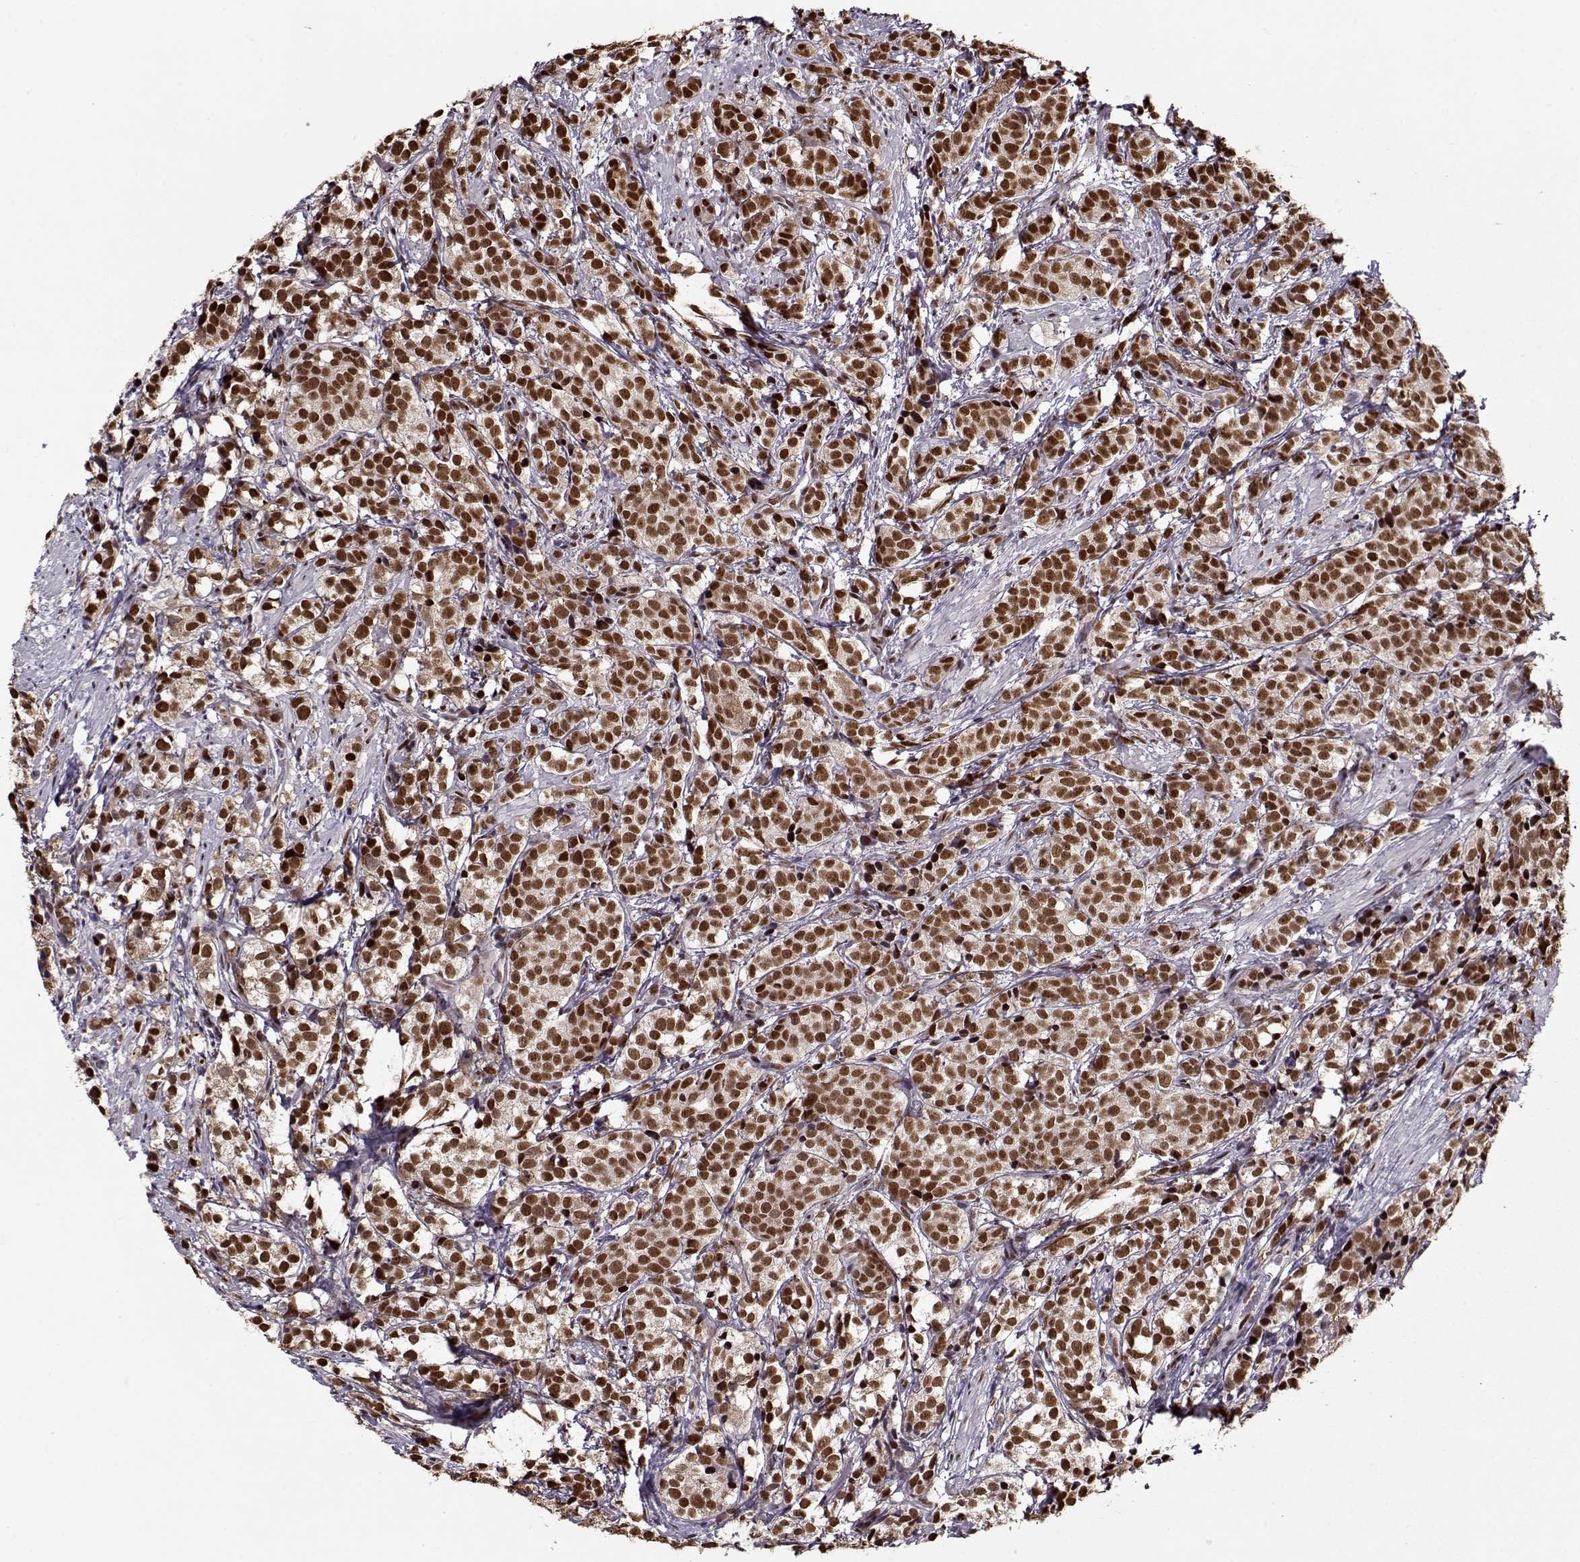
{"staining": {"intensity": "moderate", "quantity": "25%-75%", "location": "nuclear"}, "tissue": "prostate cancer", "cell_type": "Tumor cells", "image_type": "cancer", "snomed": [{"axis": "morphology", "description": "Adenocarcinoma, High grade"}, {"axis": "topography", "description": "Prostate"}], "caption": "This is an image of immunohistochemistry (IHC) staining of prostate high-grade adenocarcinoma, which shows moderate positivity in the nuclear of tumor cells.", "gene": "PRMT8", "patient": {"sex": "male", "age": 53}}